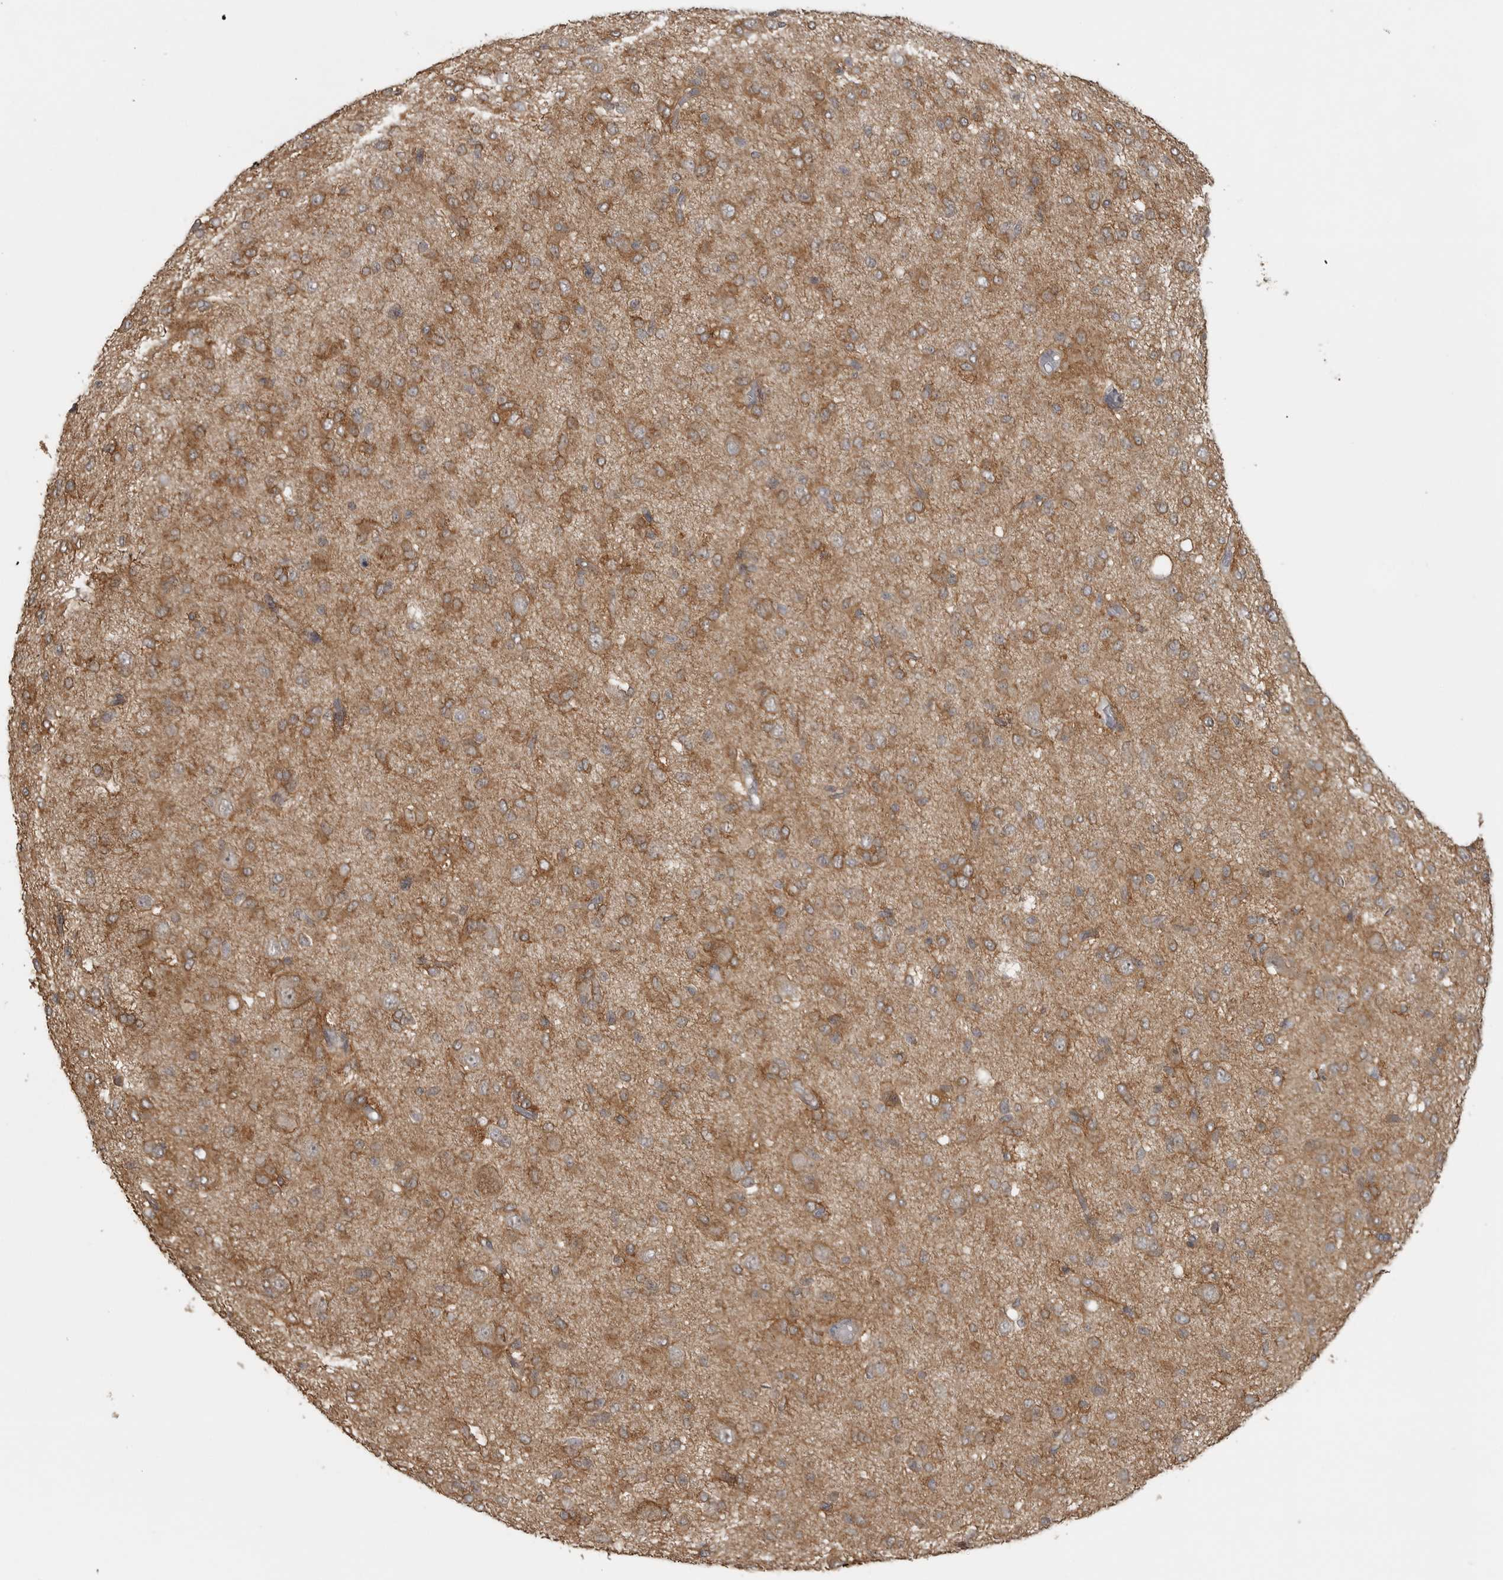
{"staining": {"intensity": "moderate", "quantity": "<25%", "location": "cytoplasmic/membranous"}, "tissue": "glioma", "cell_type": "Tumor cells", "image_type": "cancer", "snomed": [{"axis": "morphology", "description": "Glioma, malignant, High grade"}, {"axis": "topography", "description": "Brain"}], "caption": "A brown stain labels moderate cytoplasmic/membranous staining of a protein in human malignant glioma (high-grade) tumor cells.", "gene": "LLGL1", "patient": {"sex": "female", "age": 59}}